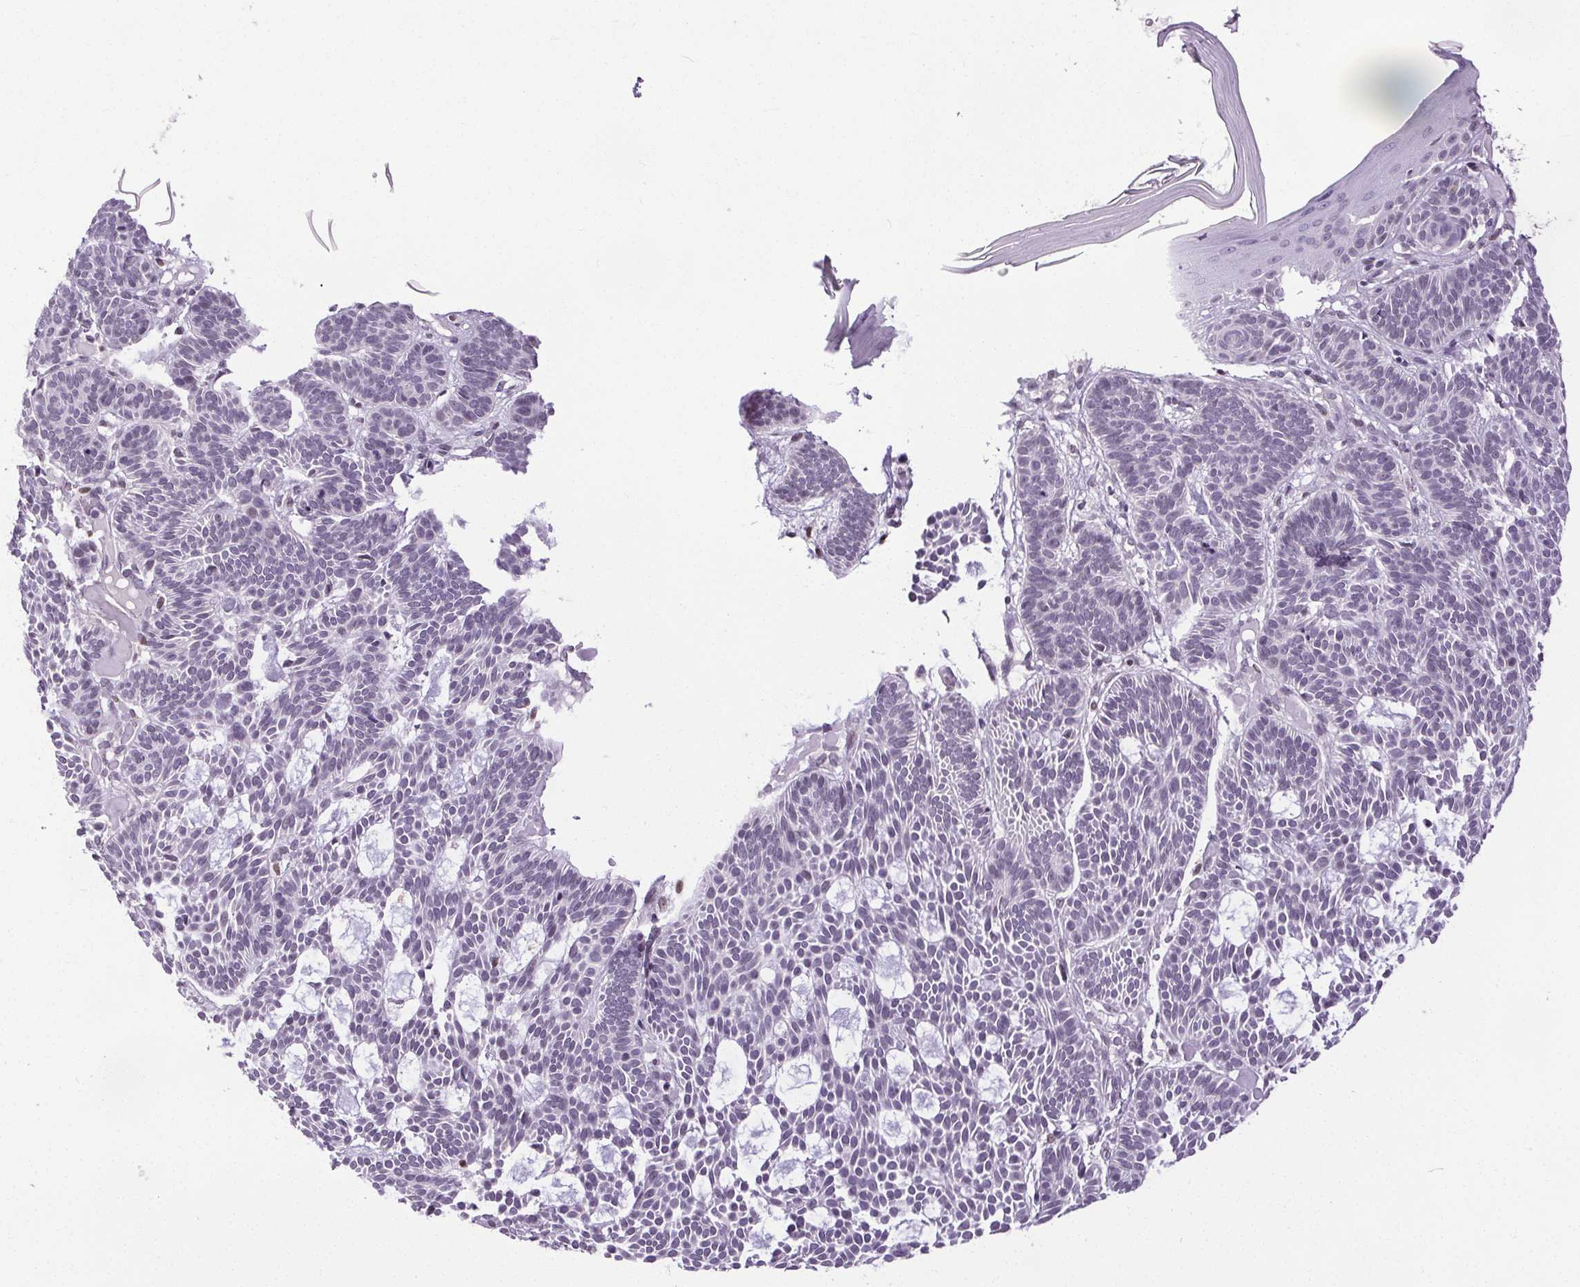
{"staining": {"intensity": "negative", "quantity": "none", "location": "none"}, "tissue": "skin cancer", "cell_type": "Tumor cells", "image_type": "cancer", "snomed": [{"axis": "morphology", "description": "Basal cell carcinoma"}, {"axis": "topography", "description": "Skin"}], "caption": "Skin cancer (basal cell carcinoma) was stained to show a protein in brown. There is no significant expression in tumor cells. Brightfield microscopy of immunohistochemistry stained with DAB (3,3'-diaminobenzidine) (brown) and hematoxylin (blue), captured at high magnification.", "gene": "TMEM240", "patient": {"sex": "male", "age": 85}}